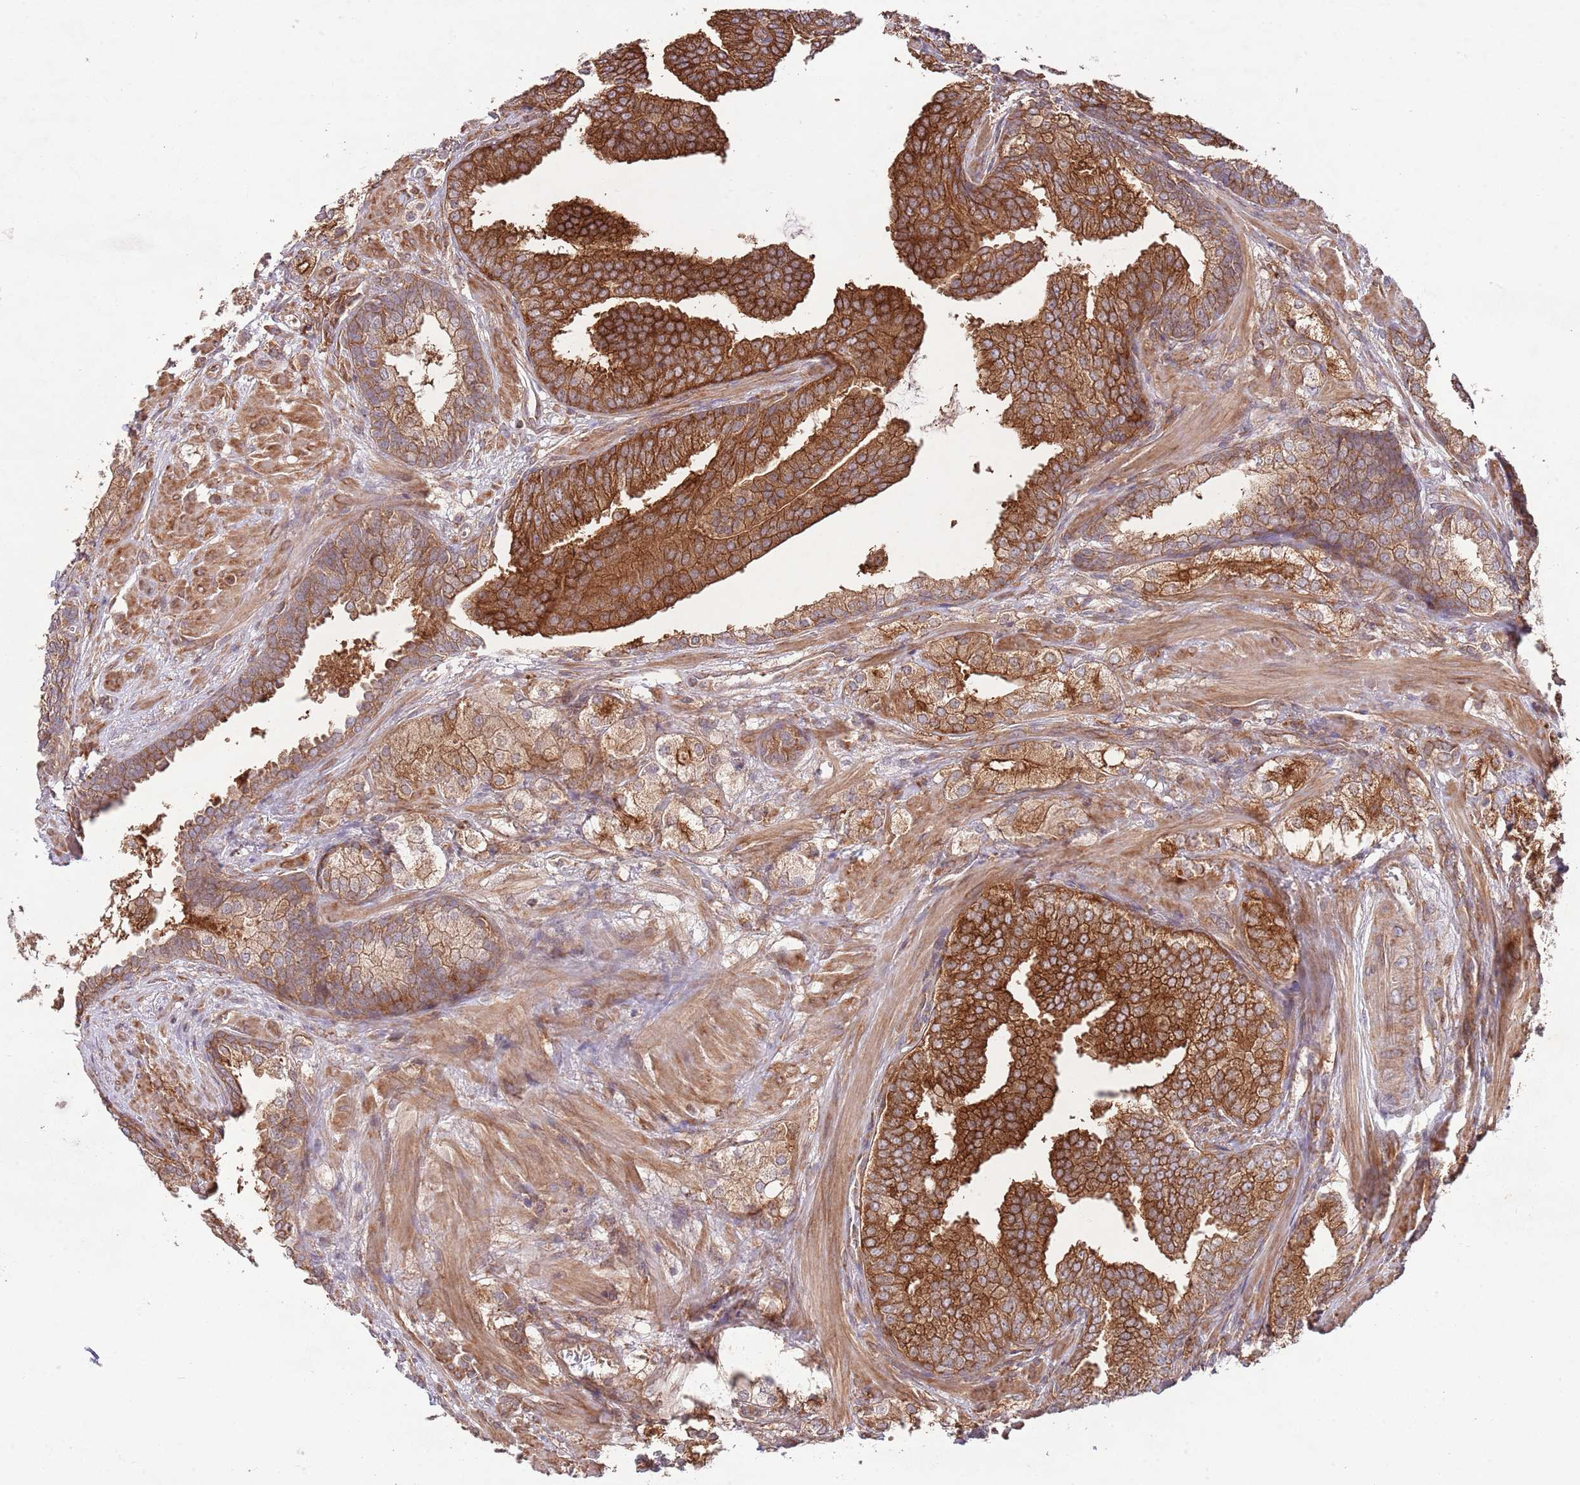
{"staining": {"intensity": "moderate", "quantity": ">75%", "location": "cytoplasmic/membranous"}, "tissue": "prostate cancer", "cell_type": "Tumor cells", "image_type": "cancer", "snomed": [{"axis": "morphology", "description": "Adenocarcinoma, High grade"}, {"axis": "topography", "description": "Prostate"}], "caption": "Prostate adenocarcinoma (high-grade) was stained to show a protein in brown. There is medium levels of moderate cytoplasmic/membranous positivity in about >75% of tumor cells.", "gene": "RNF19B", "patient": {"sex": "male", "age": 50}}